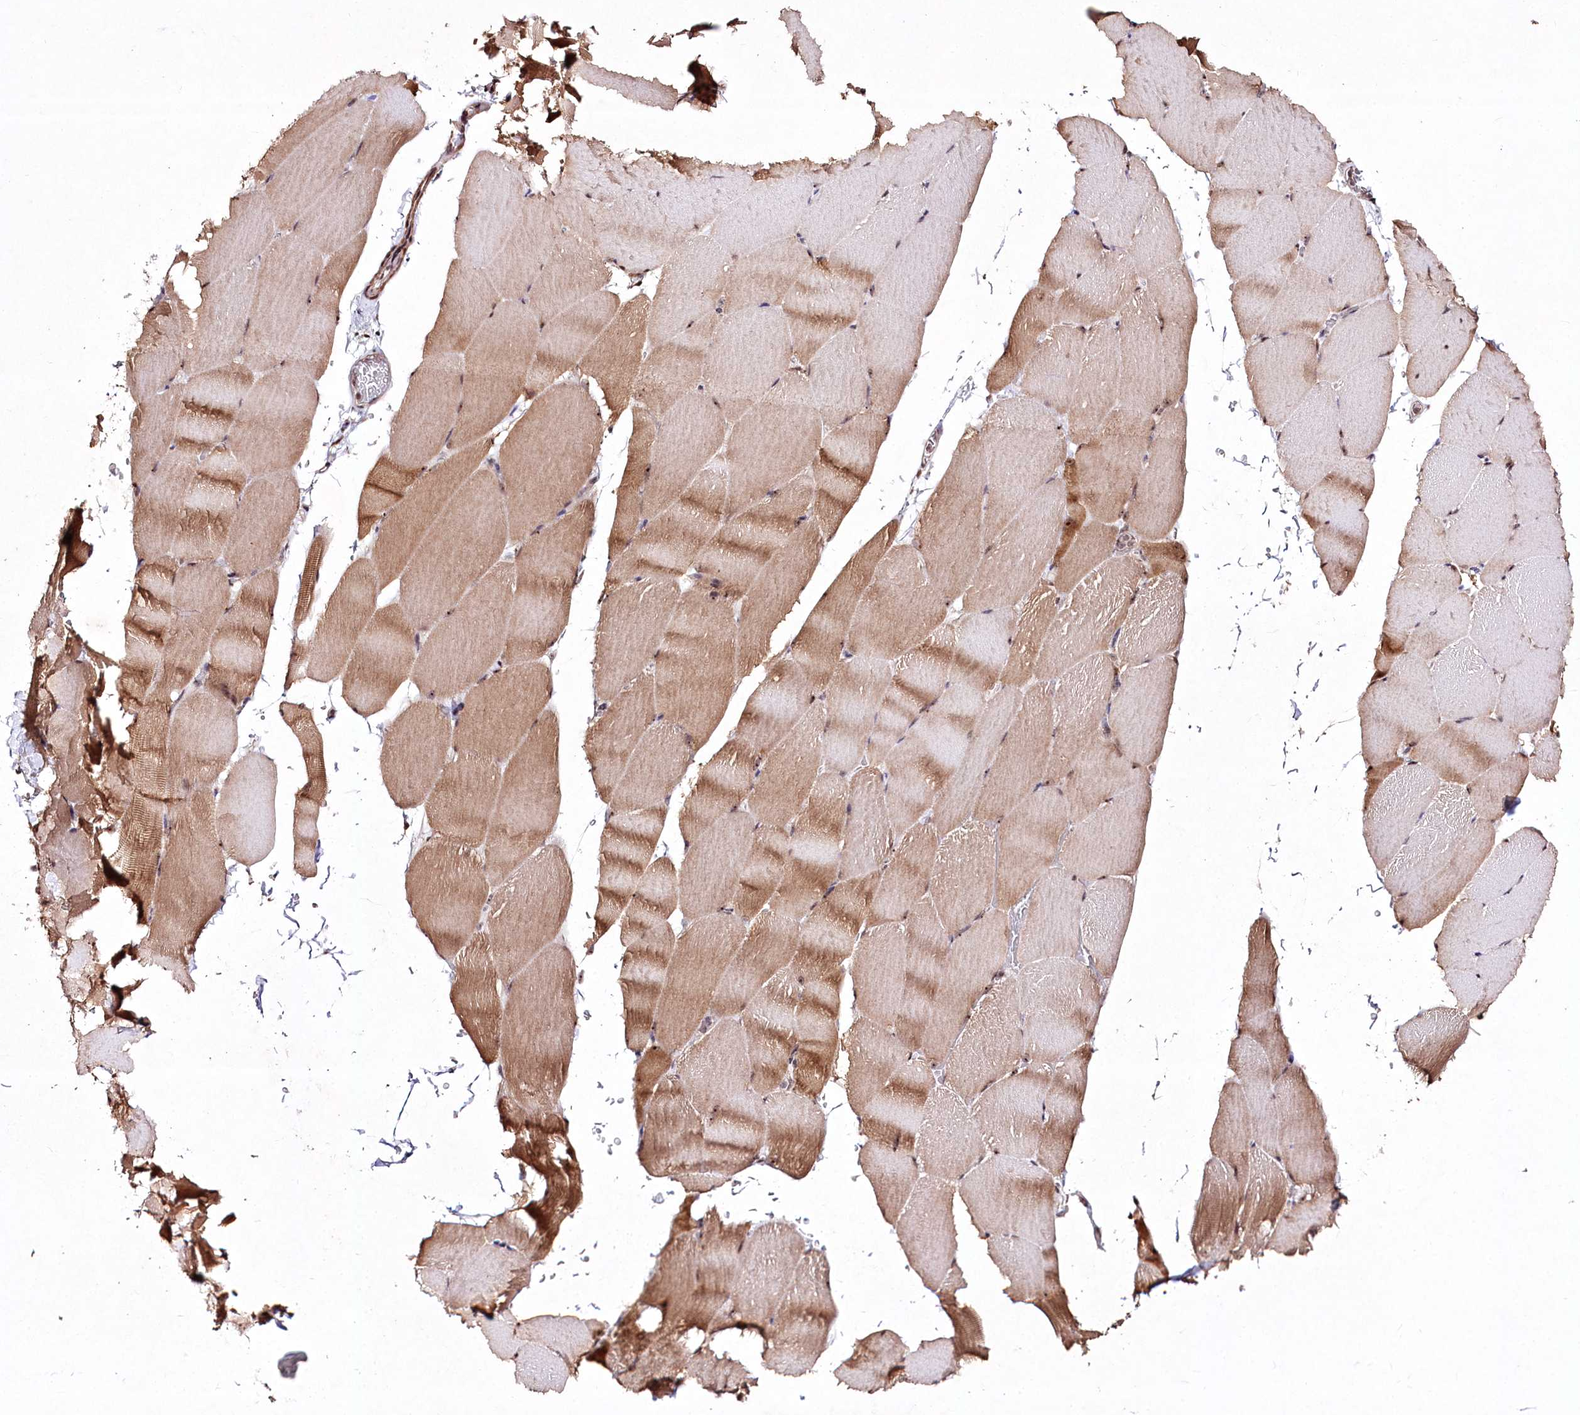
{"staining": {"intensity": "moderate", "quantity": ">75%", "location": "cytoplasmic/membranous"}, "tissue": "skeletal muscle", "cell_type": "Myocytes", "image_type": "normal", "snomed": [{"axis": "morphology", "description": "Normal tissue, NOS"}, {"axis": "topography", "description": "Skeletal muscle"}, {"axis": "topography", "description": "Parathyroid gland"}], "caption": "The histopathology image shows a brown stain indicating the presence of a protein in the cytoplasmic/membranous of myocytes in skeletal muscle.", "gene": "CCDC59", "patient": {"sex": "female", "age": 37}}